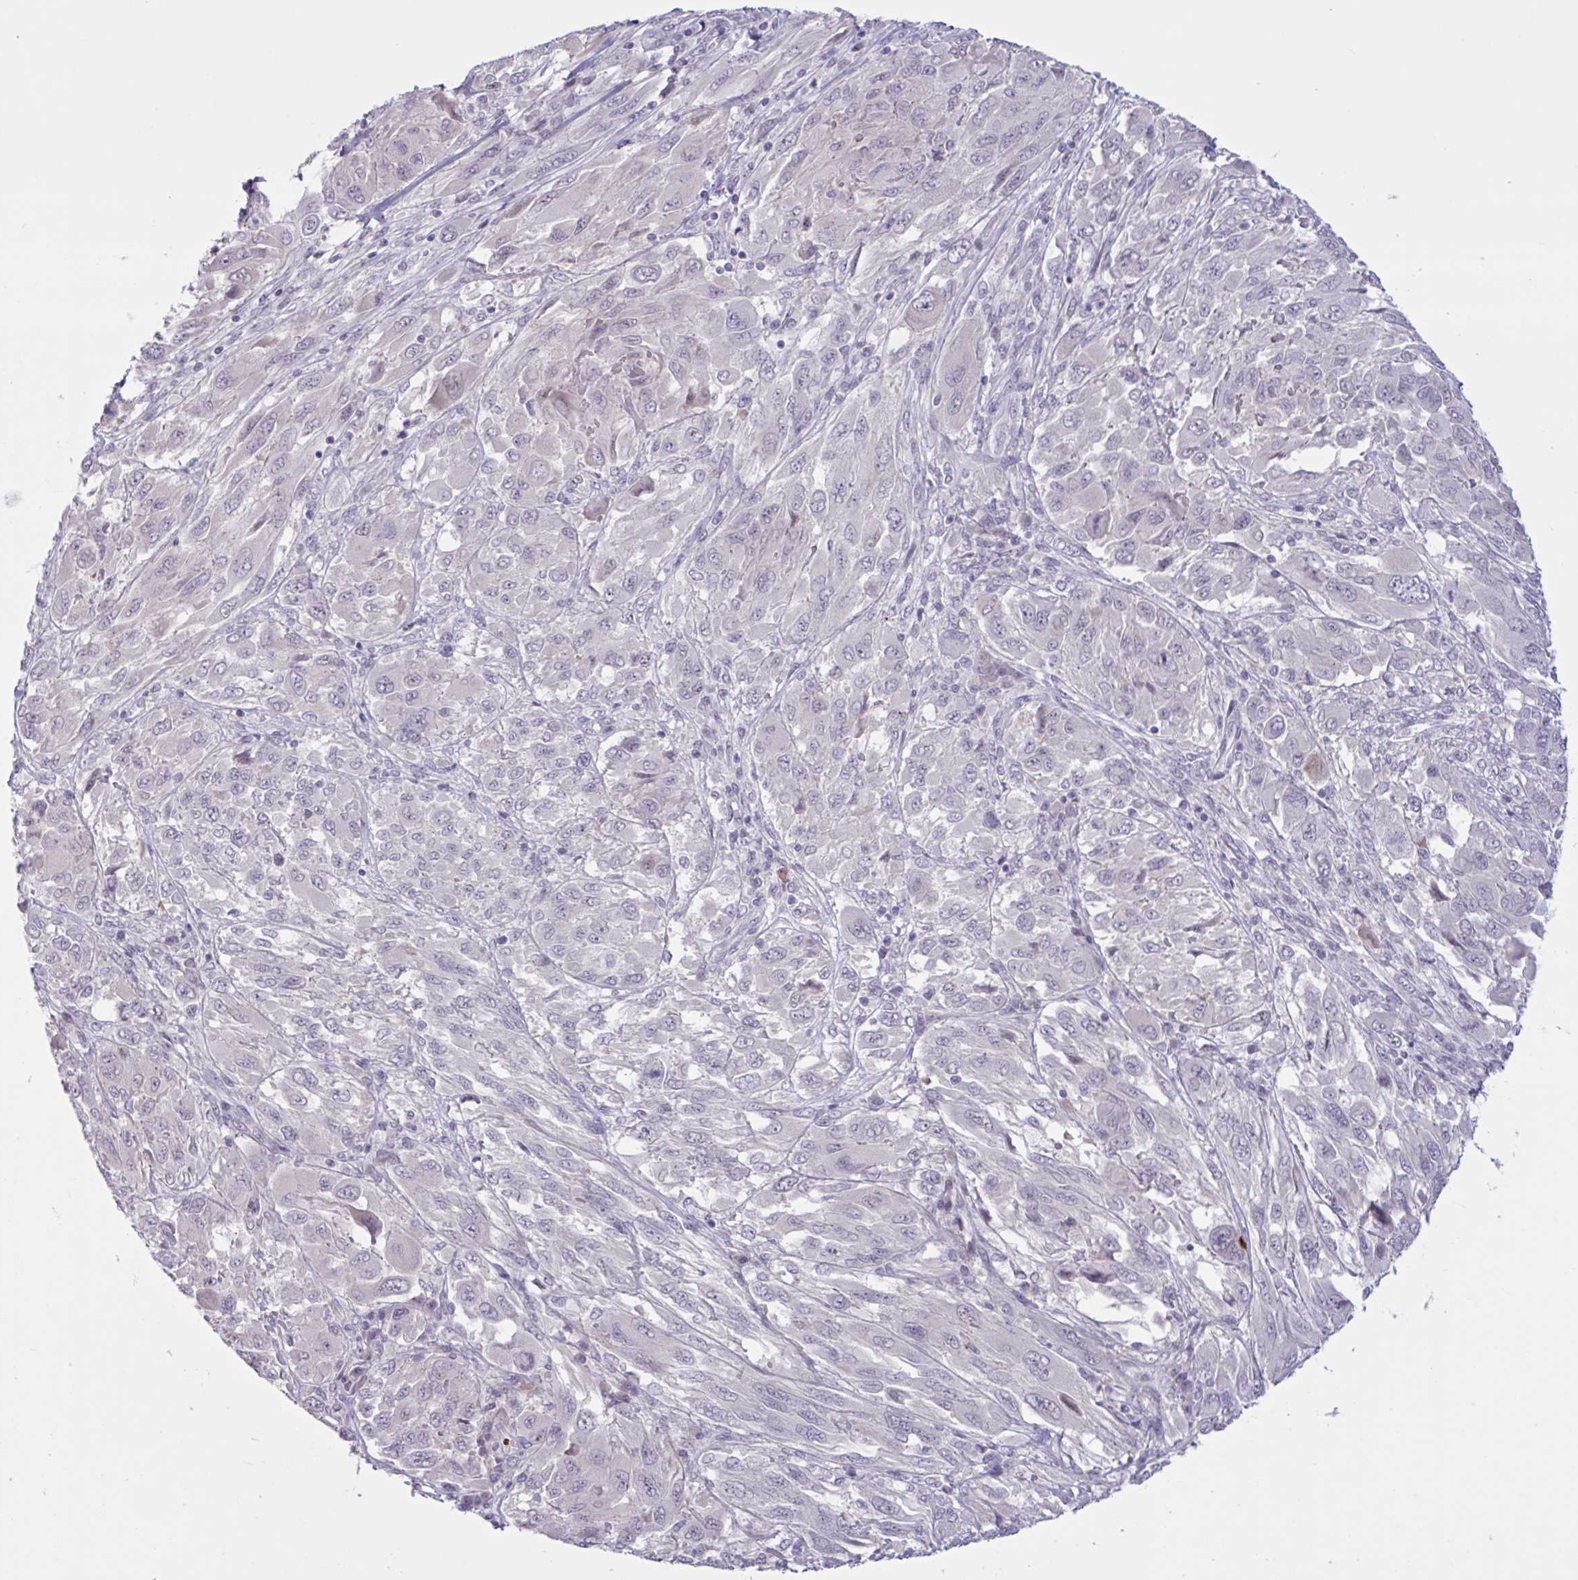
{"staining": {"intensity": "negative", "quantity": "none", "location": "none"}, "tissue": "melanoma", "cell_type": "Tumor cells", "image_type": "cancer", "snomed": [{"axis": "morphology", "description": "Malignant melanoma, NOS"}, {"axis": "topography", "description": "Skin"}], "caption": "Tumor cells are negative for protein expression in human malignant melanoma.", "gene": "RFPL4B", "patient": {"sex": "female", "age": 91}}